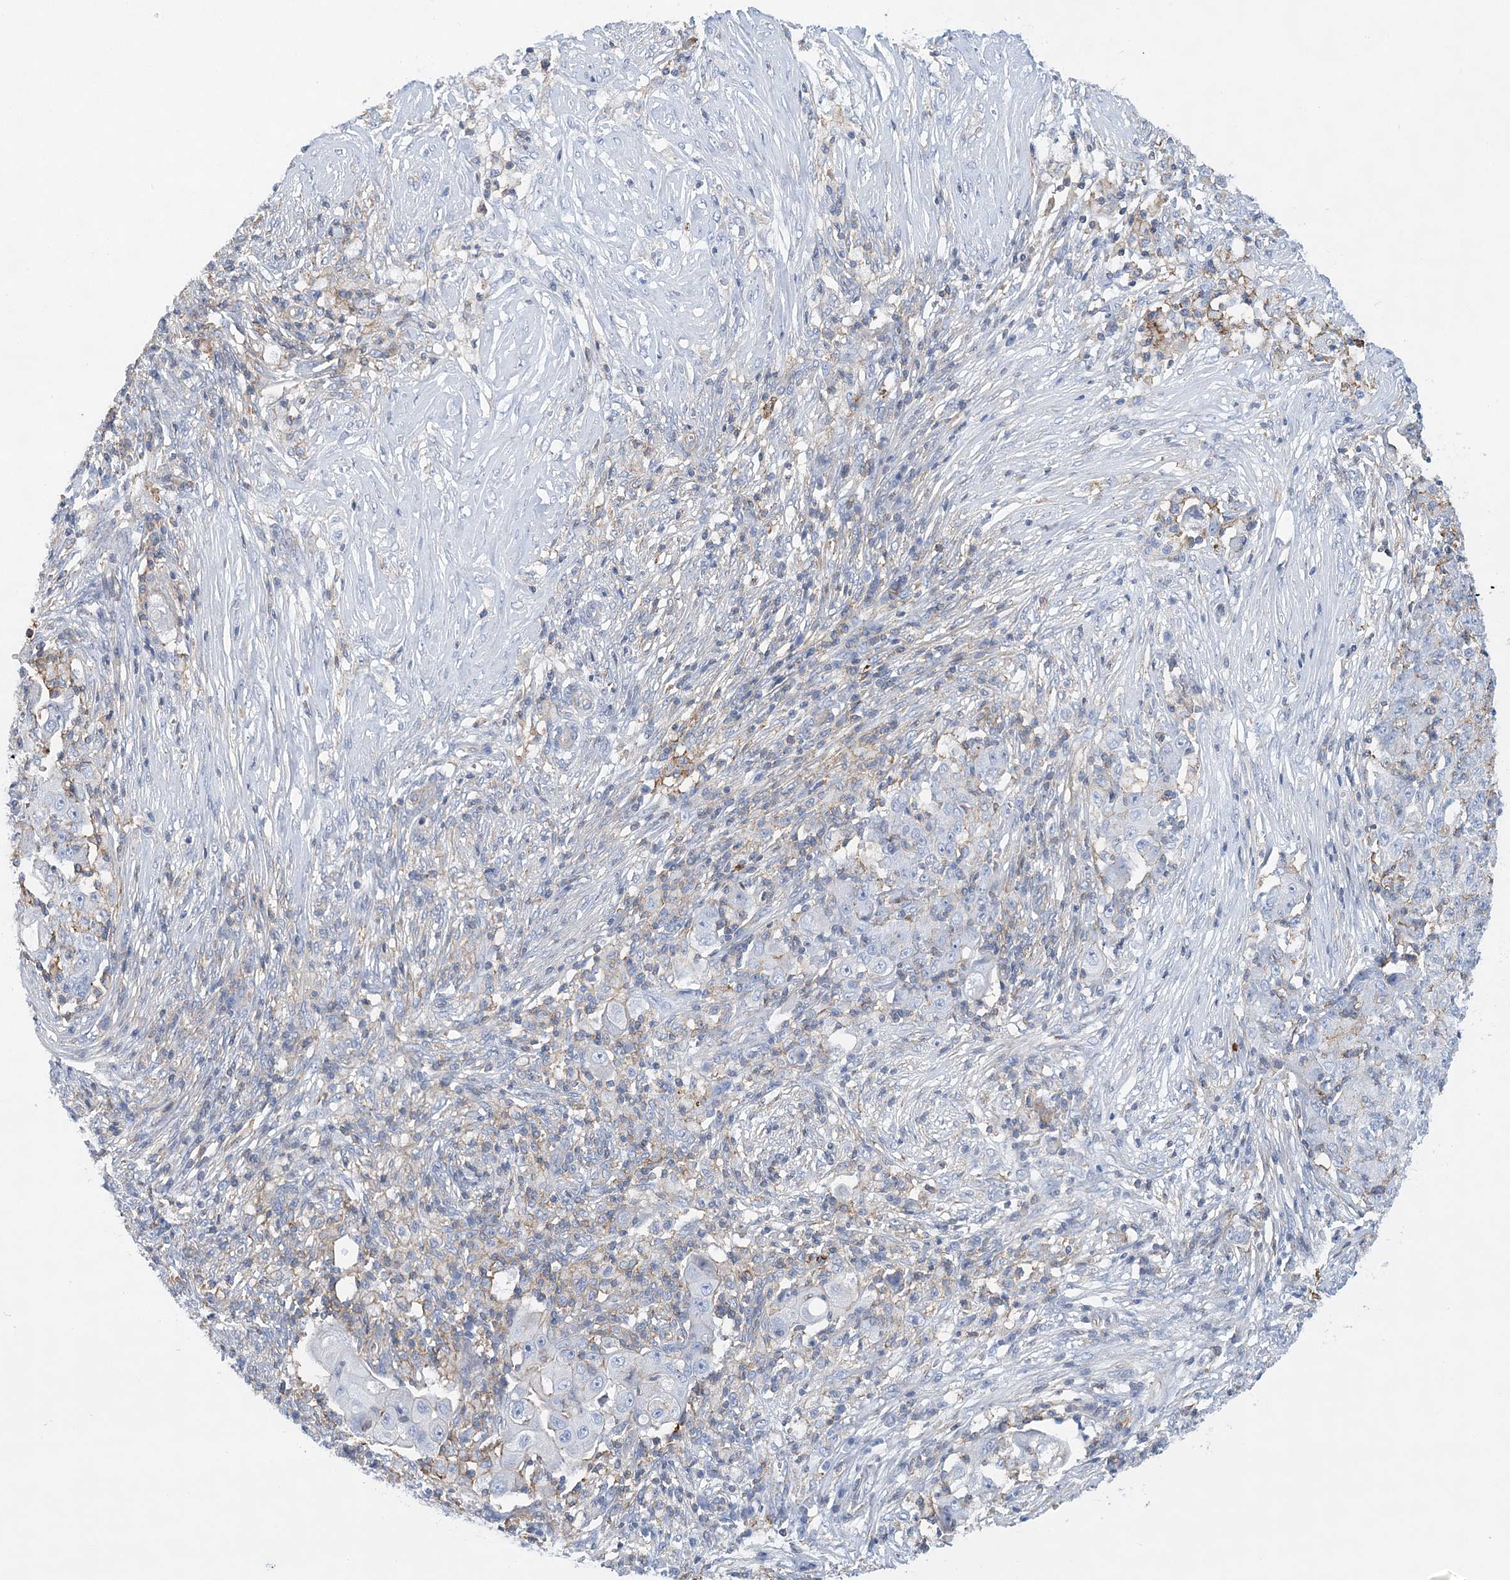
{"staining": {"intensity": "negative", "quantity": "none", "location": "none"}, "tissue": "ovarian cancer", "cell_type": "Tumor cells", "image_type": "cancer", "snomed": [{"axis": "morphology", "description": "Carcinoma, endometroid"}, {"axis": "topography", "description": "Ovary"}], "caption": "Micrograph shows no protein staining in tumor cells of endometroid carcinoma (ovarian) tissue.", "gene": "C11orf21", "patient": {"sex": "female", "age": 42}}